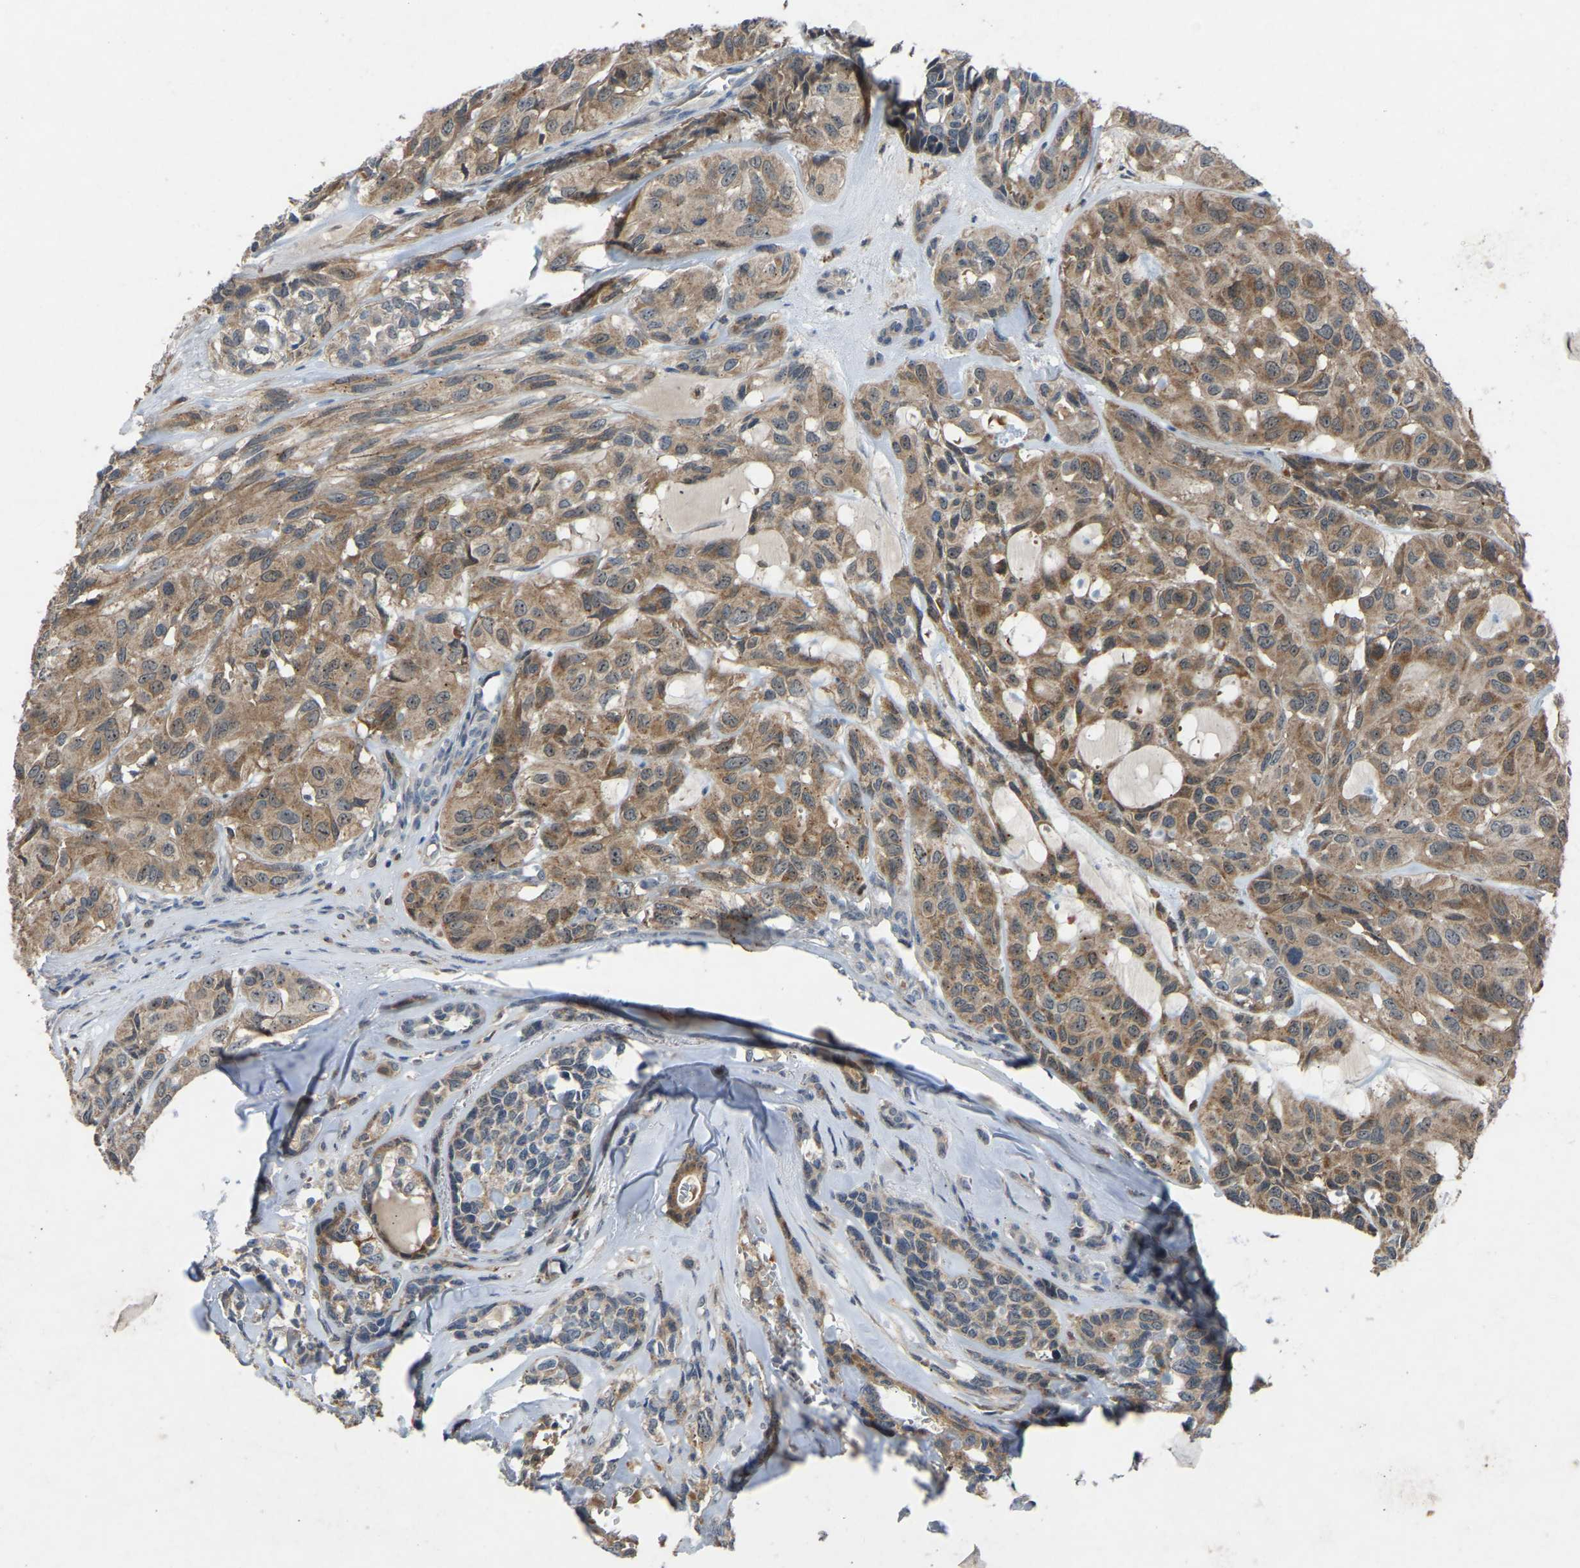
{"staining": {"intensity": "moderate", "quantity": ">75%", "location": "cytoplasmic/membranous"}, "tissue": "head and neck cancer", "cell_type": "Tumor cells", "image_type": "cancer", "snomed": [{"axis": "morphology", "description": "Adenocarcinoma, NOS"}, {"axis": "topography", "description": "Salivary gland, NOS"}, {"axis": "topography", "description": "Head-Neck"}], "caption": "Immunohistochemical staining of head and neck cancer demonstrates moderate cytoplasmic/membranous protein staining in approximately >75% of tumor cells.", "gene": "FHIT", "patient": {"sex": "female", "age": 76}}